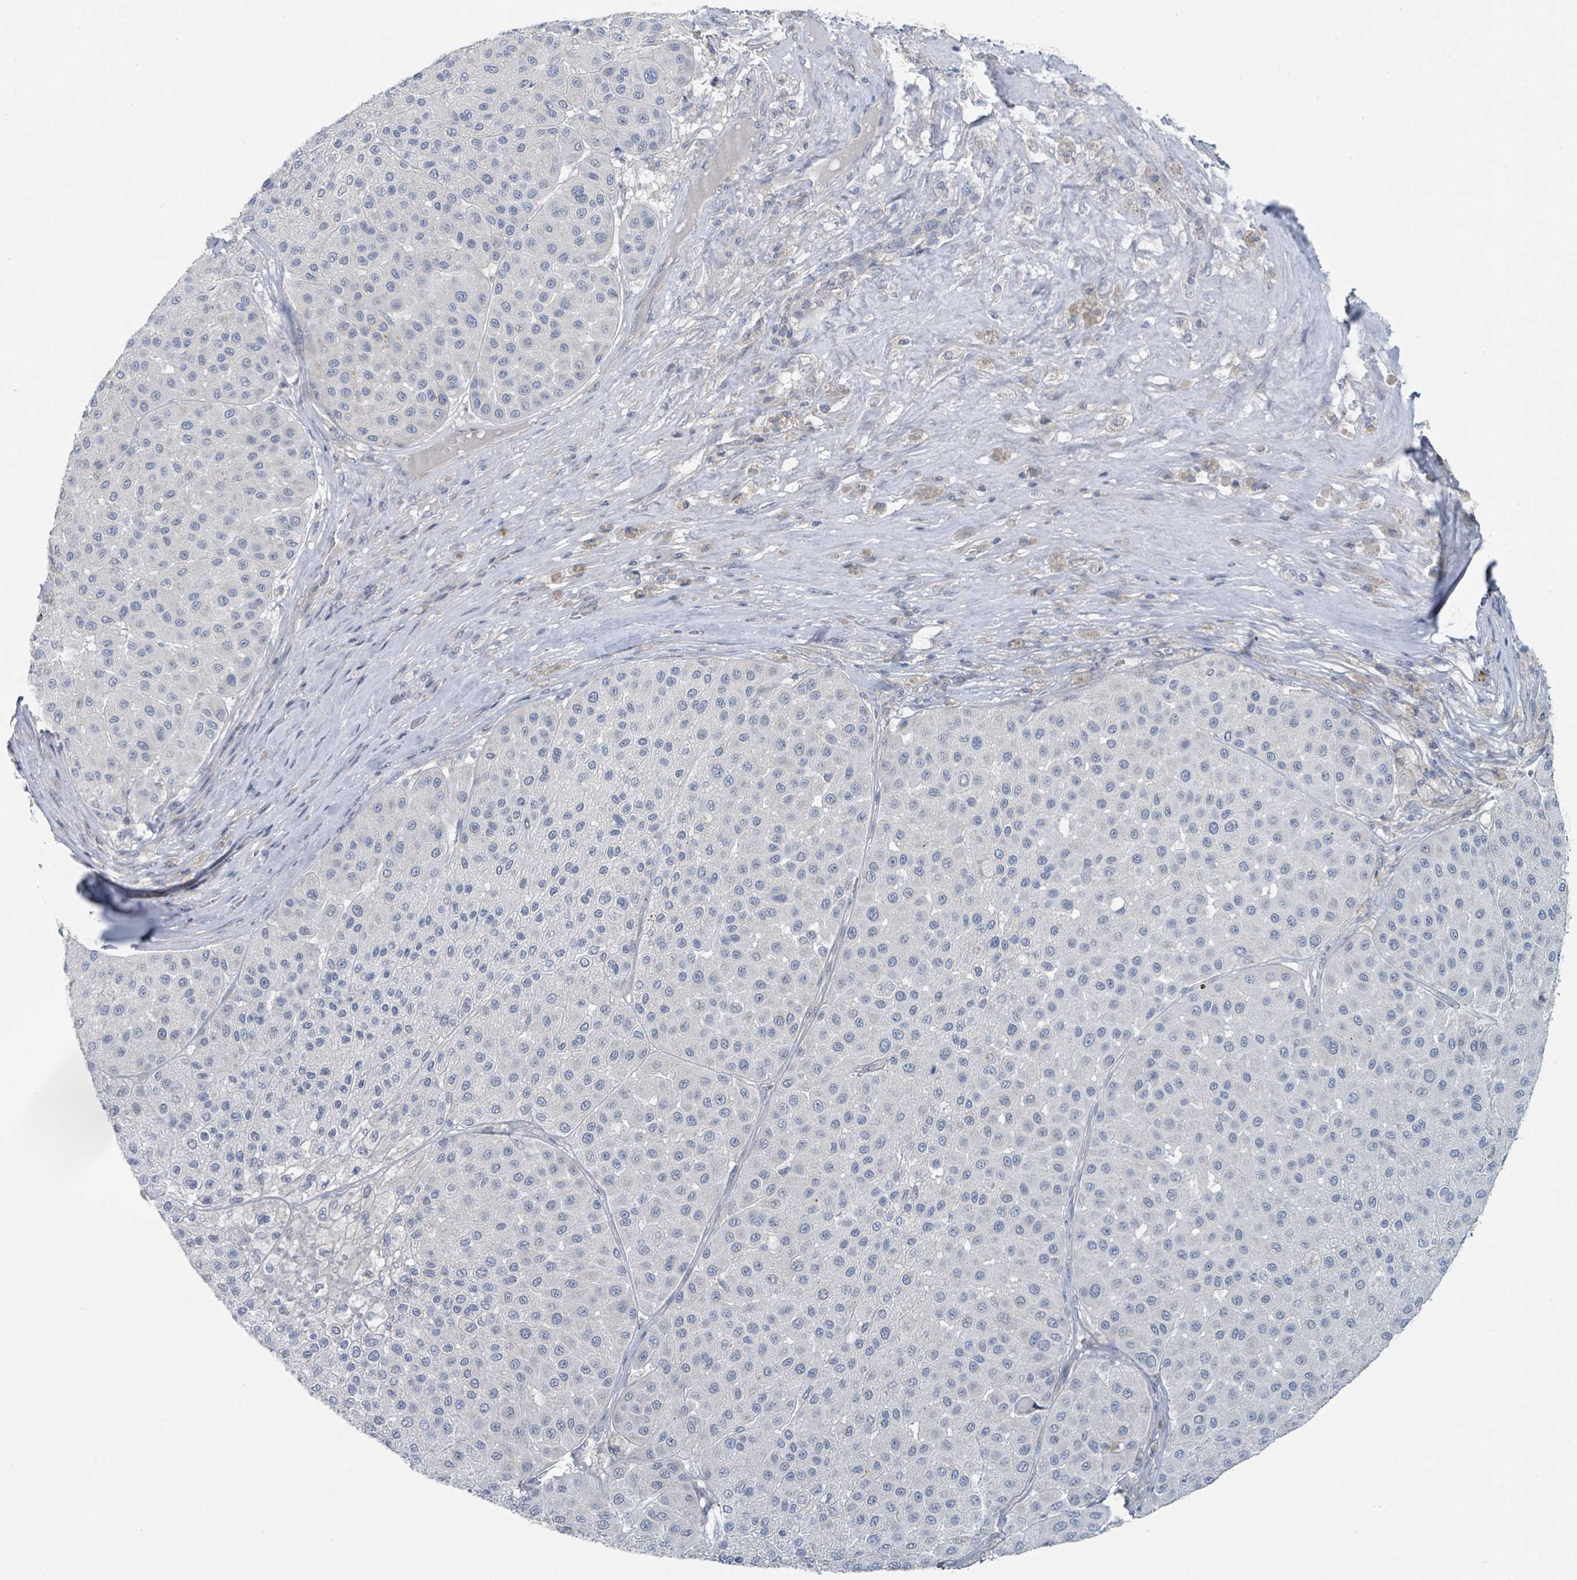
{"staining": {"intensity": "negative", "quantity": "none", "location": "none"}, "tissue": "melanoma", "cell_type": "Tumor cells", "image_type": "cancer", "snomed": [{"axis": "morphology", "description": "Malignant melanoma, Metastatic site"}, {"axis": "topography", "description": "Smooth muscle"}], "caption": "Human melanoma stained for a protein using immunohistochemistry (IHC) reveals no staining in tumor cells.", "gene": "ANKRD55", "patient": {"sex": "male", "age": 41}}